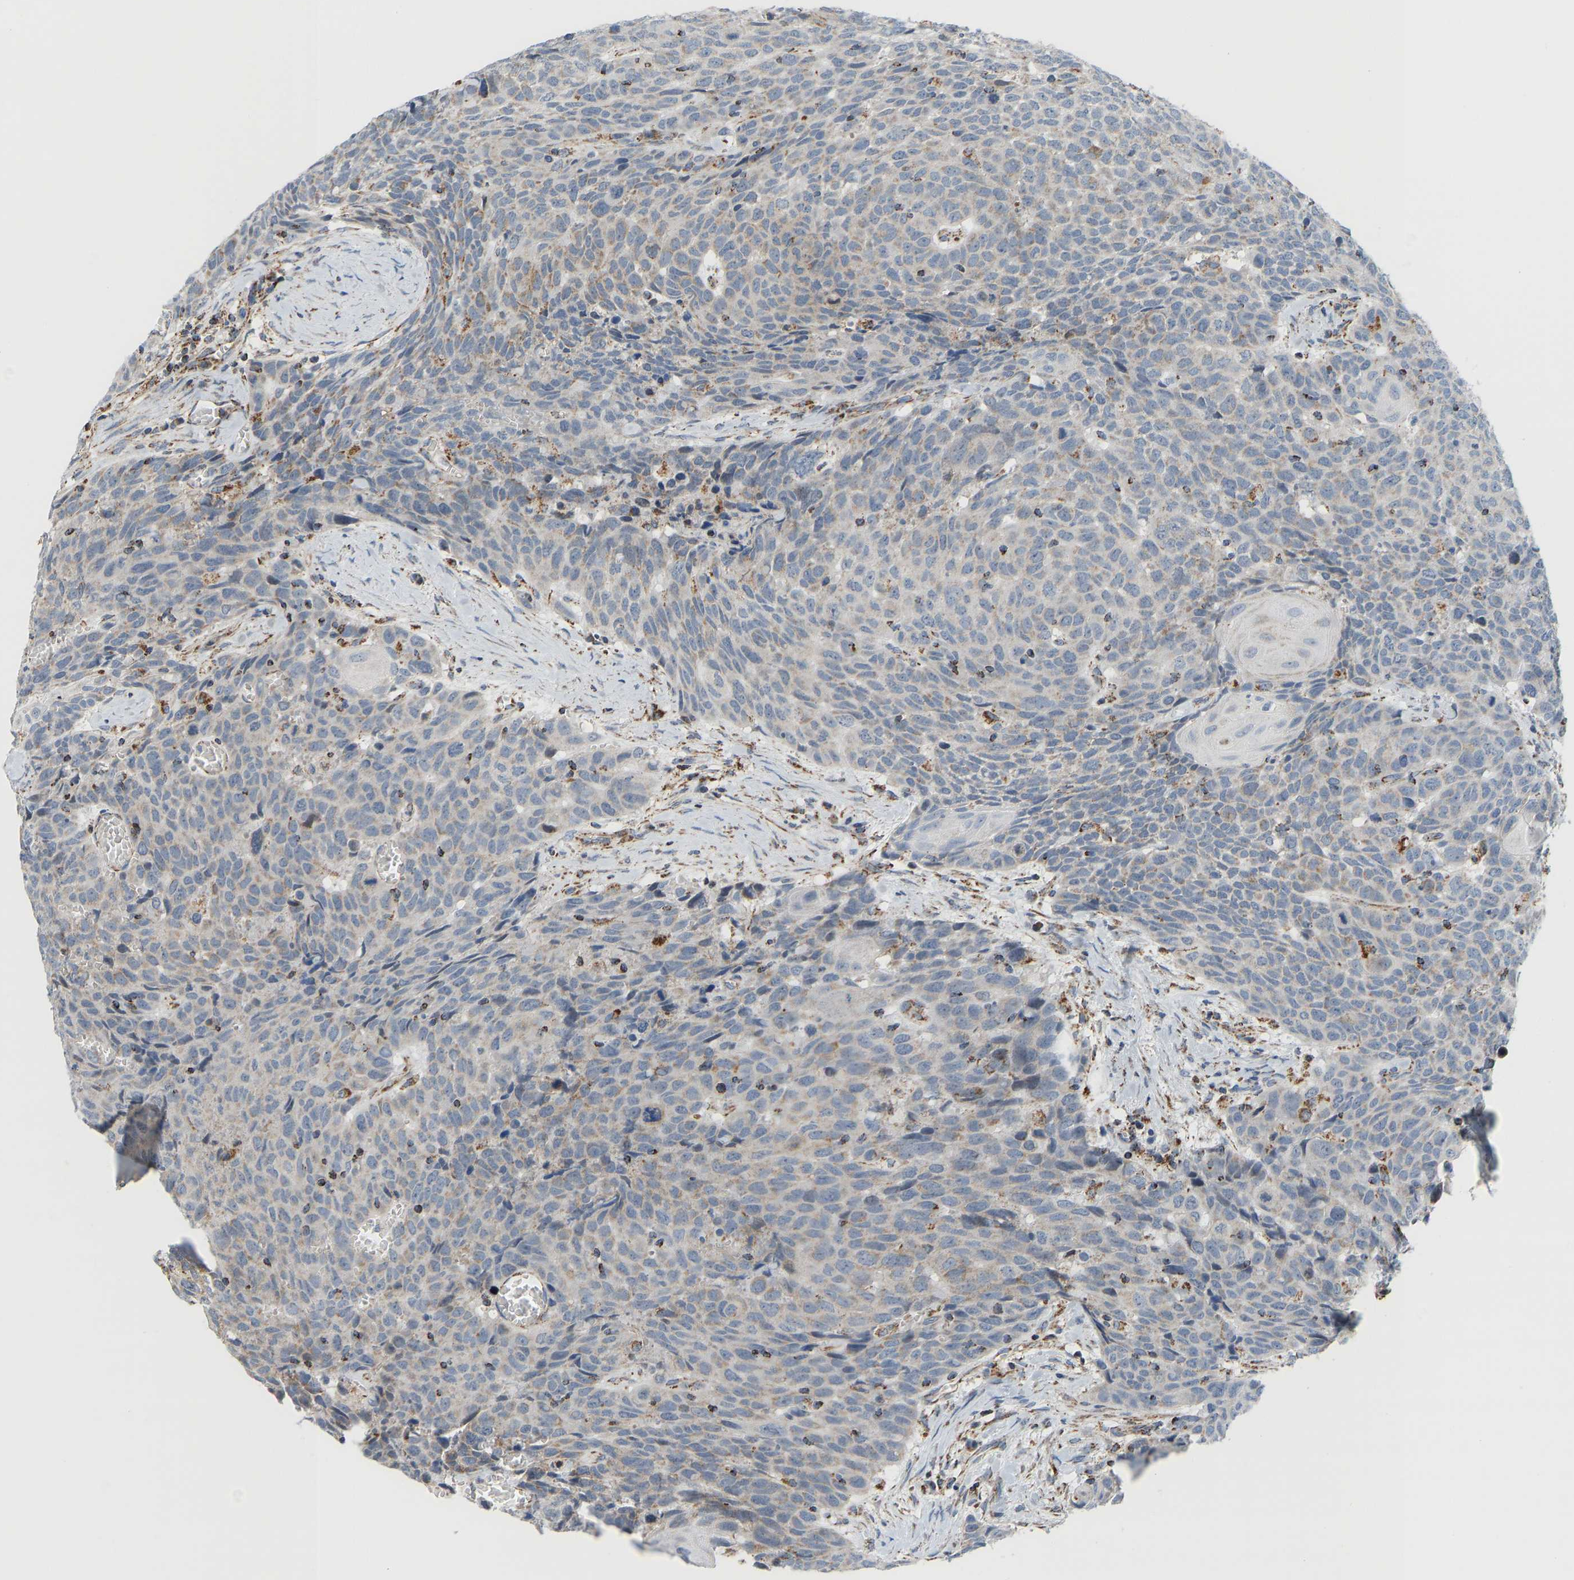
{"staining": {"intensity": "moderate", "quantity": "<25%", "location": "cytoplasmic/membranous"}, "tissue": "head and neck cancer", "cell_type": "Tumor cells", "image_type": "cancer", "snomed": [{"axis": "morphology", "description": "Squamous cell carcinoma, NOS"}, {"axis": "topography", "description": "Head-Neck"}], "caption": "Immunohistochemistry (IHC) (DAB (3,3'-diaminobenzidine)) staining of human head and neck squamous cell carcinoma exhibits moderate cytoplasmic/membranous protein positivity in about <25% of tumor cells.", "gene": "GPSM2", "patient": {"sex": "male", "age": 66}}